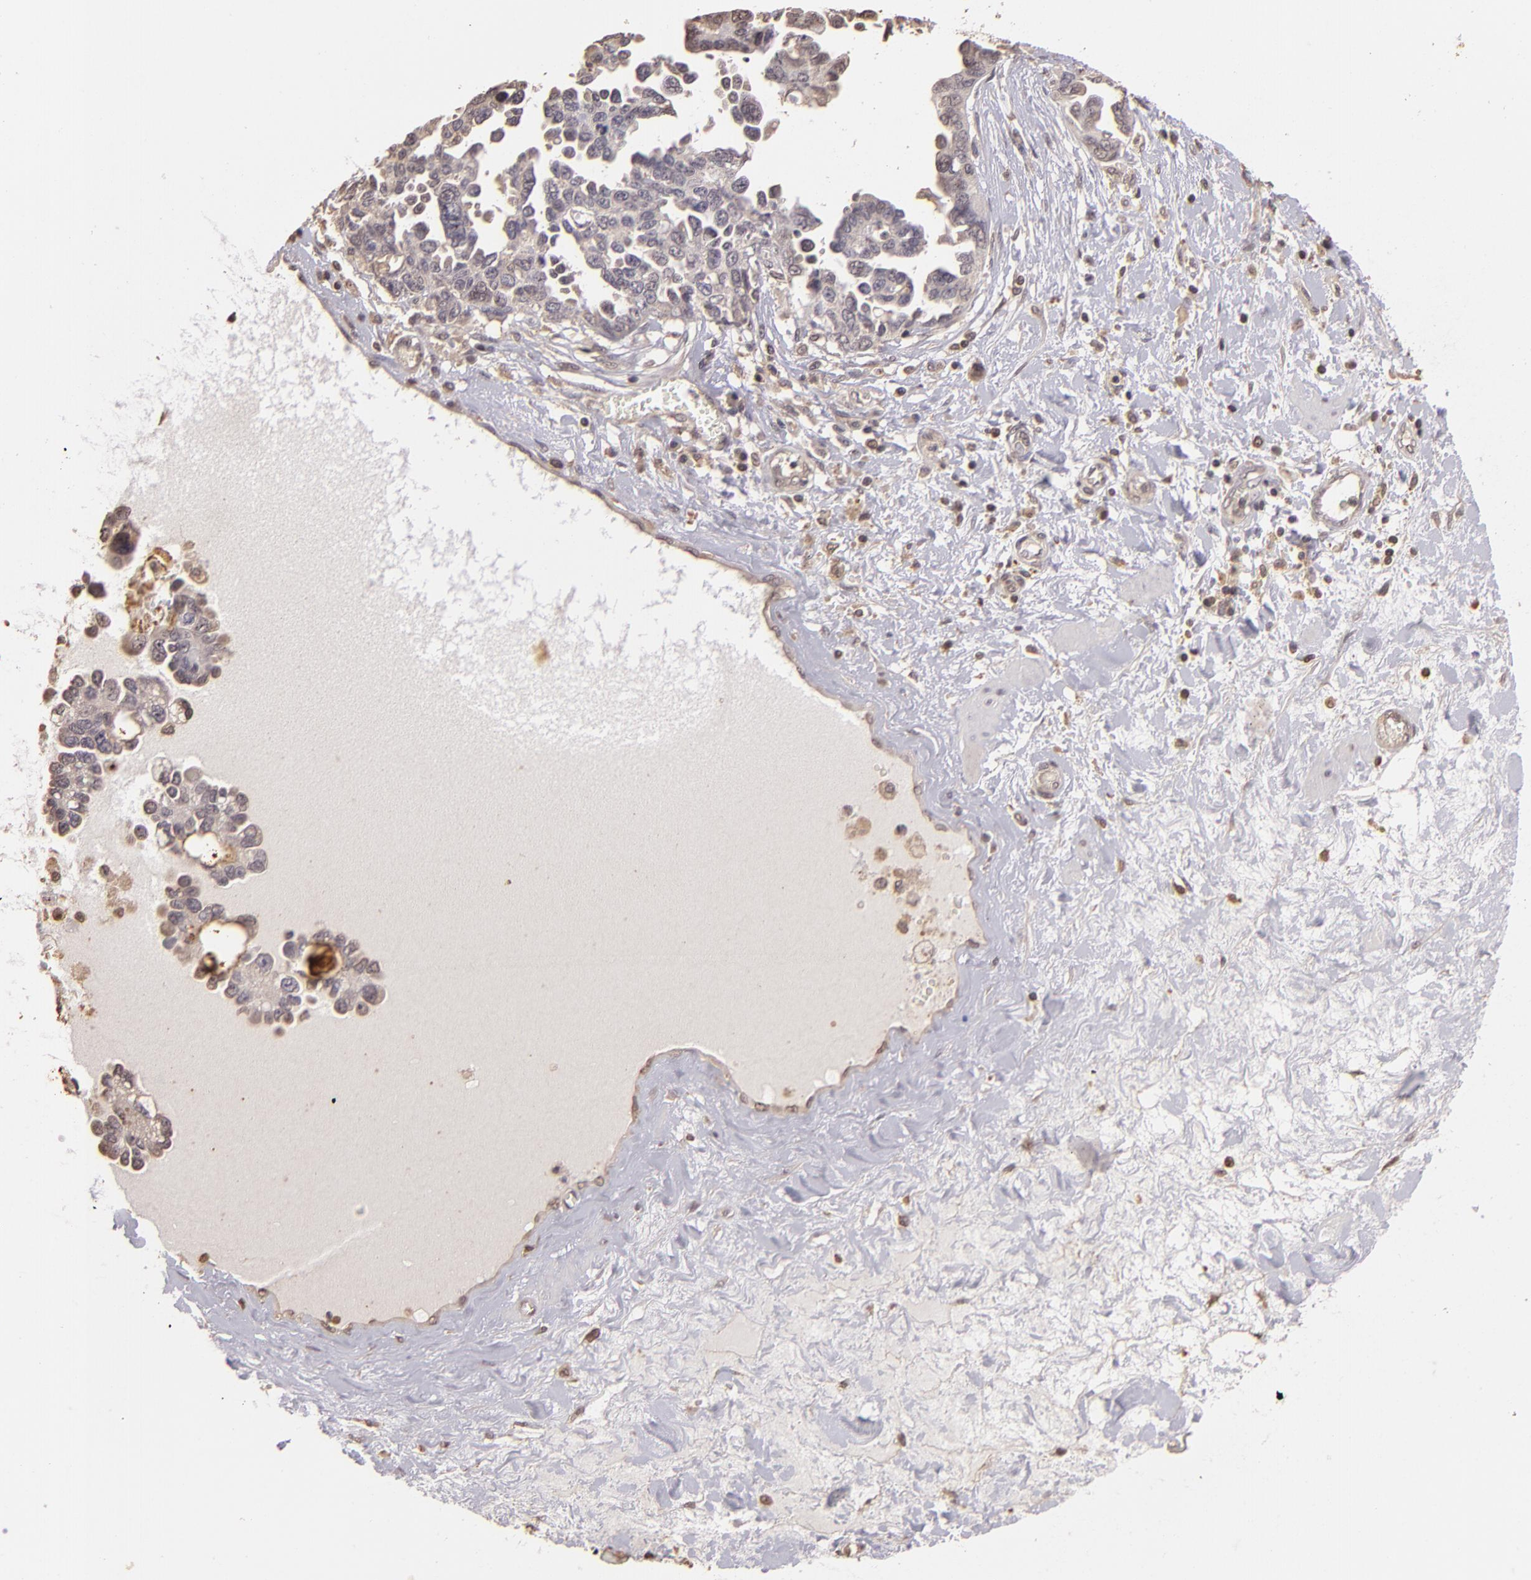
{"staining": {"intensity": "negative", "quantity": "none", "location": "none"}, "tissue": "ovarian cancer", "cell_type": "Tumor cells", "image_type": "cancer", "snomed": [{"axis": "morphology", "description": "Cystadenocarcinoma, serous, NOS"}, {"axis": "topography", "description": "Ovary"}], "caption": "Image shows no protein positivity in tumor cells of ovarian cancer tissue. (DAB immunohistochemistry (IHC) with hematoxylin counter stain).", "gene": "ARPC2", "patient": {"sex": "female", "age": 63}}